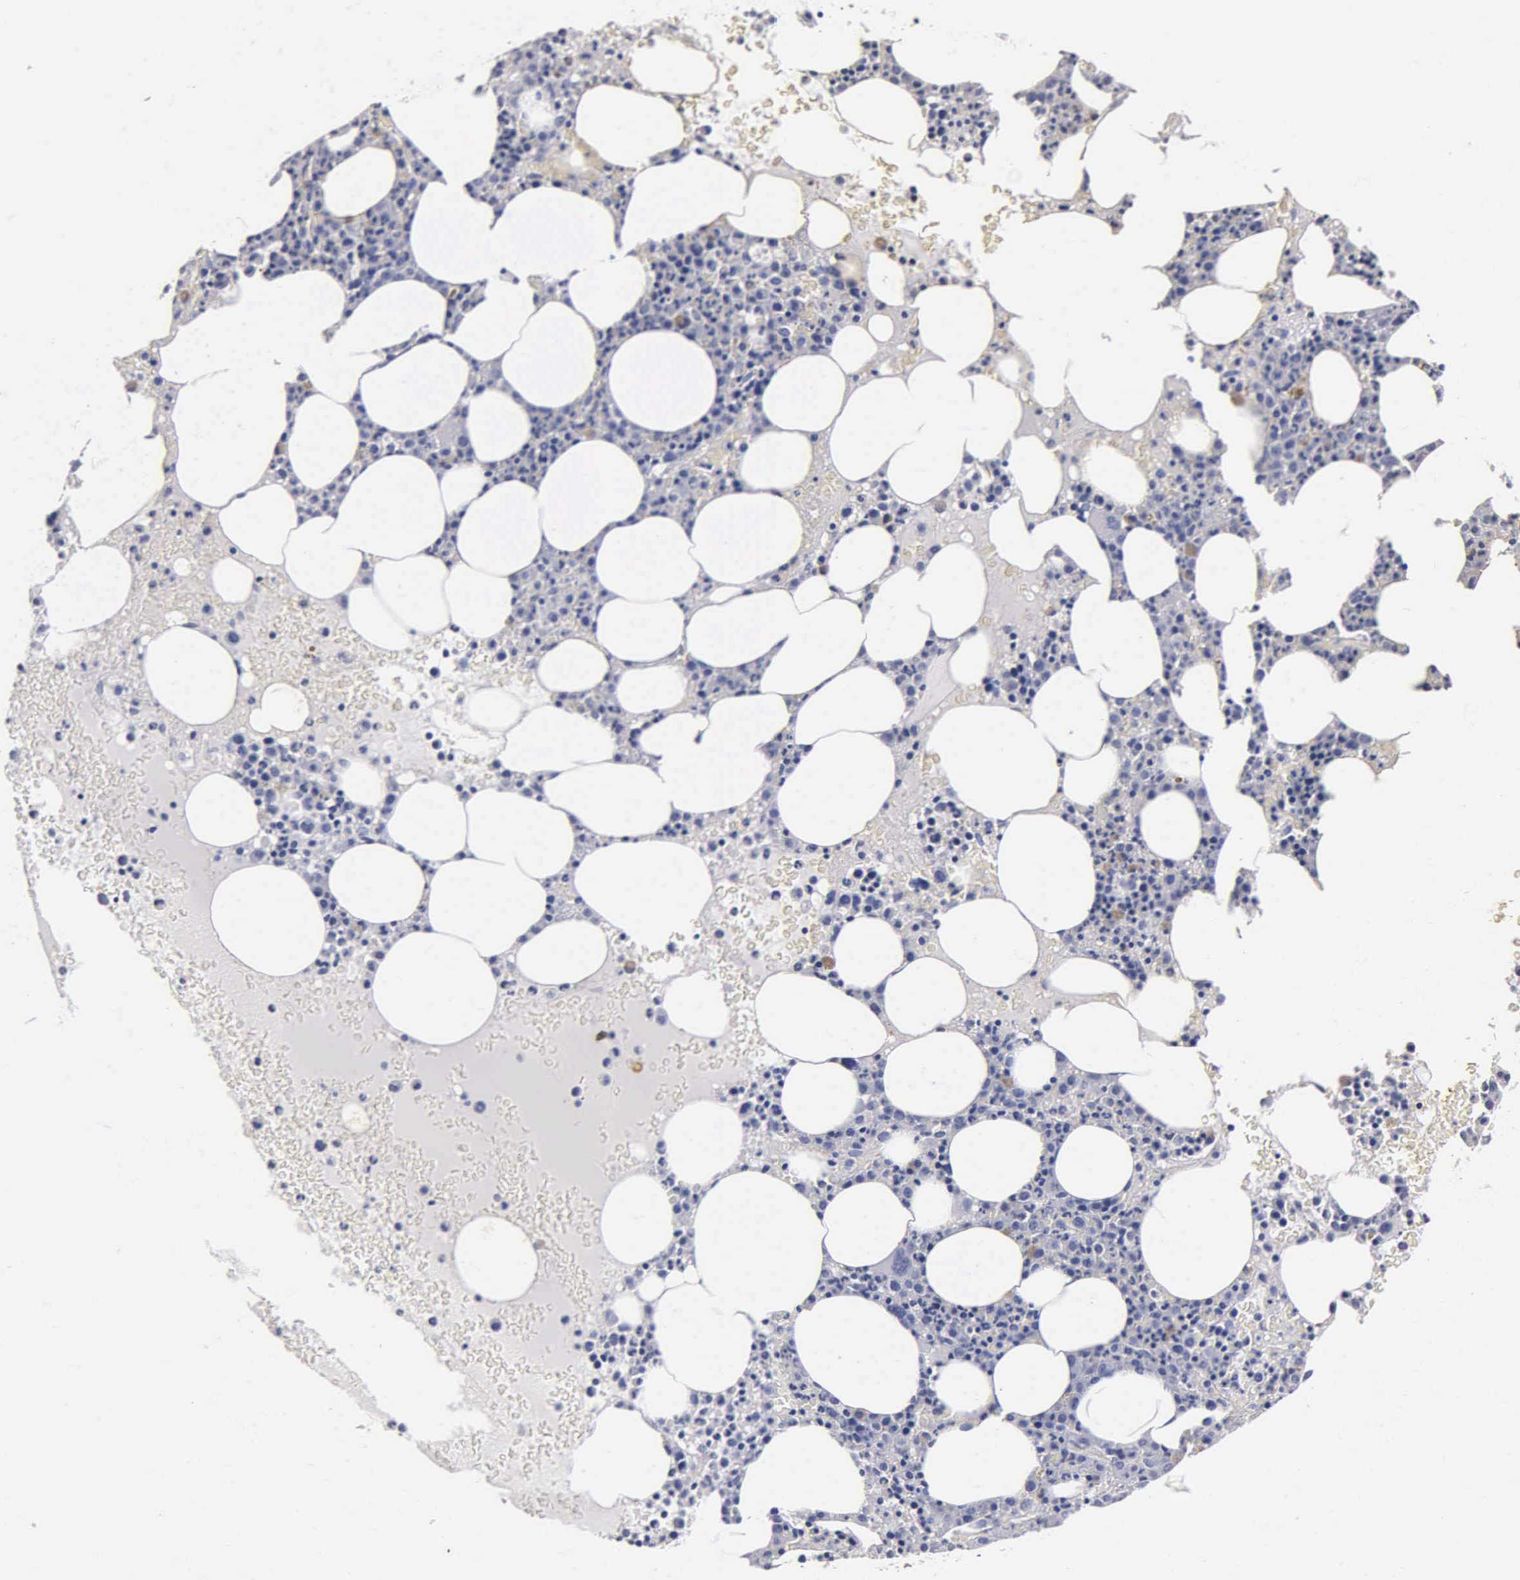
{"staining": {"intensity": "weak", "quantity": "<25%", "location": "cytoplasmic/membranous"}, "tissue": "bone marrow", "cell_type": "Hematopoietic cells", "image_type": "normal", "snomed": [{"axis": "morphology", "description": "Normal tissue, NOS"}, {"axis": "topography", "description": "Bone marrow"}], "caption": "The micrograph demonstrates no staining of hematopoietic cells in normal bone marrow. The staining was performed using DAB (3,3'-diaminobenzidine) to visualize the protein expression in brown, while the nuclei were stained in blue with hematoxylin (Magnification: 20x).", "gene": "MB", "patient": {"sex": "female", "age": 88}}